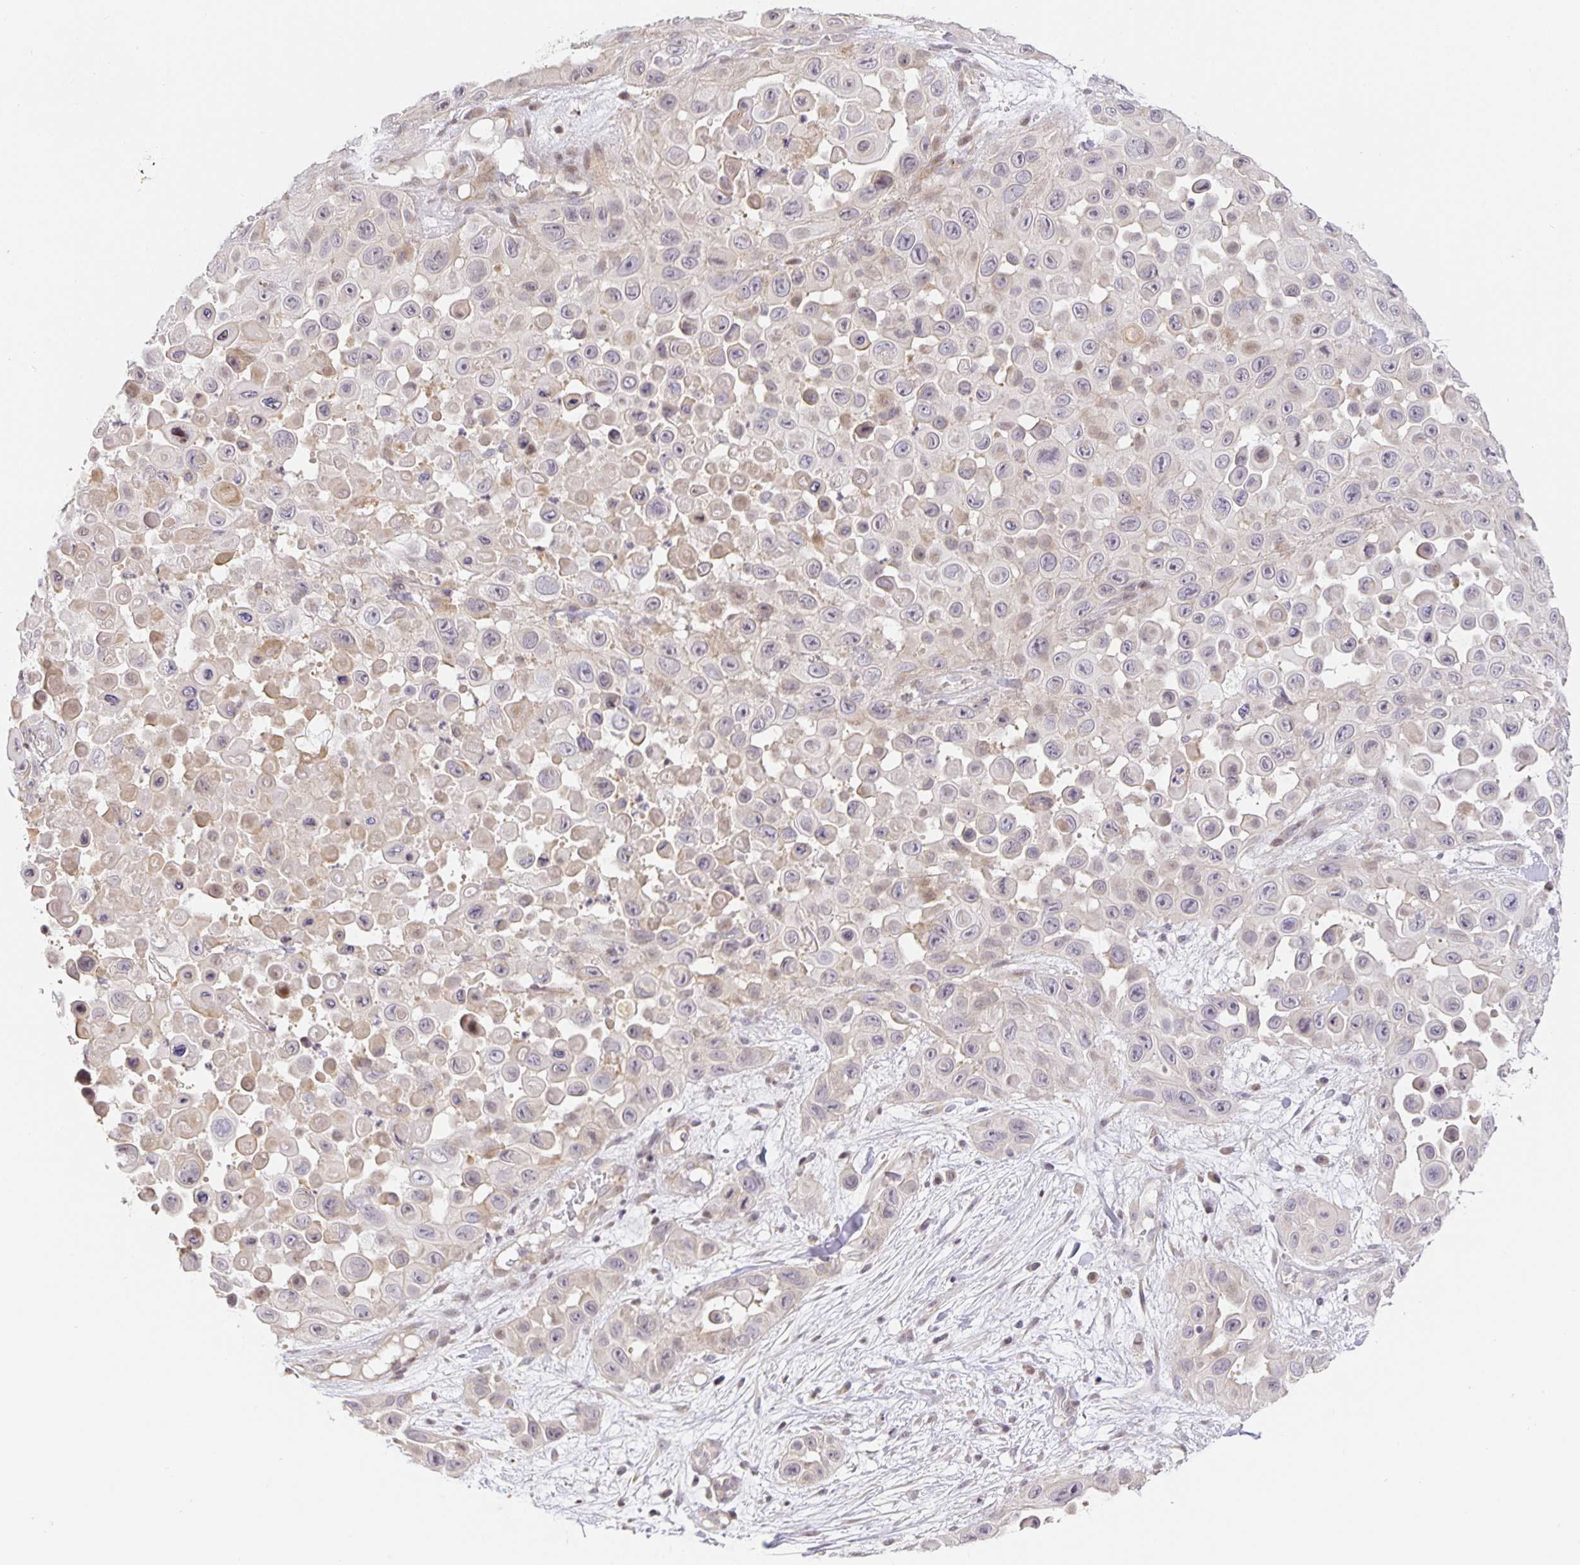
{"staining": {"intensity": "weak", "quantity": "<25%", "location": "cytoplasmic/membranous"}, "tissue": "skin cancer", "cell_type": "Tumor cells", "image_type": "cancer", "snomed": [{"axis": "morphology", "description": "Squamous cell carcinoma, NOS"}, {"axis": "topography", "description": "Skin"}], "caption": "Immunohistochemistry photomicrograph of neoplastic tissue: skin cancer (squamous cell carcinoma) stained with DAB (3,3'-diaminobenzidine) exhibits no significant protein expression in tumor cells.", "gene": "TJP3", "patient": {"sex": "male", "age": 81}}